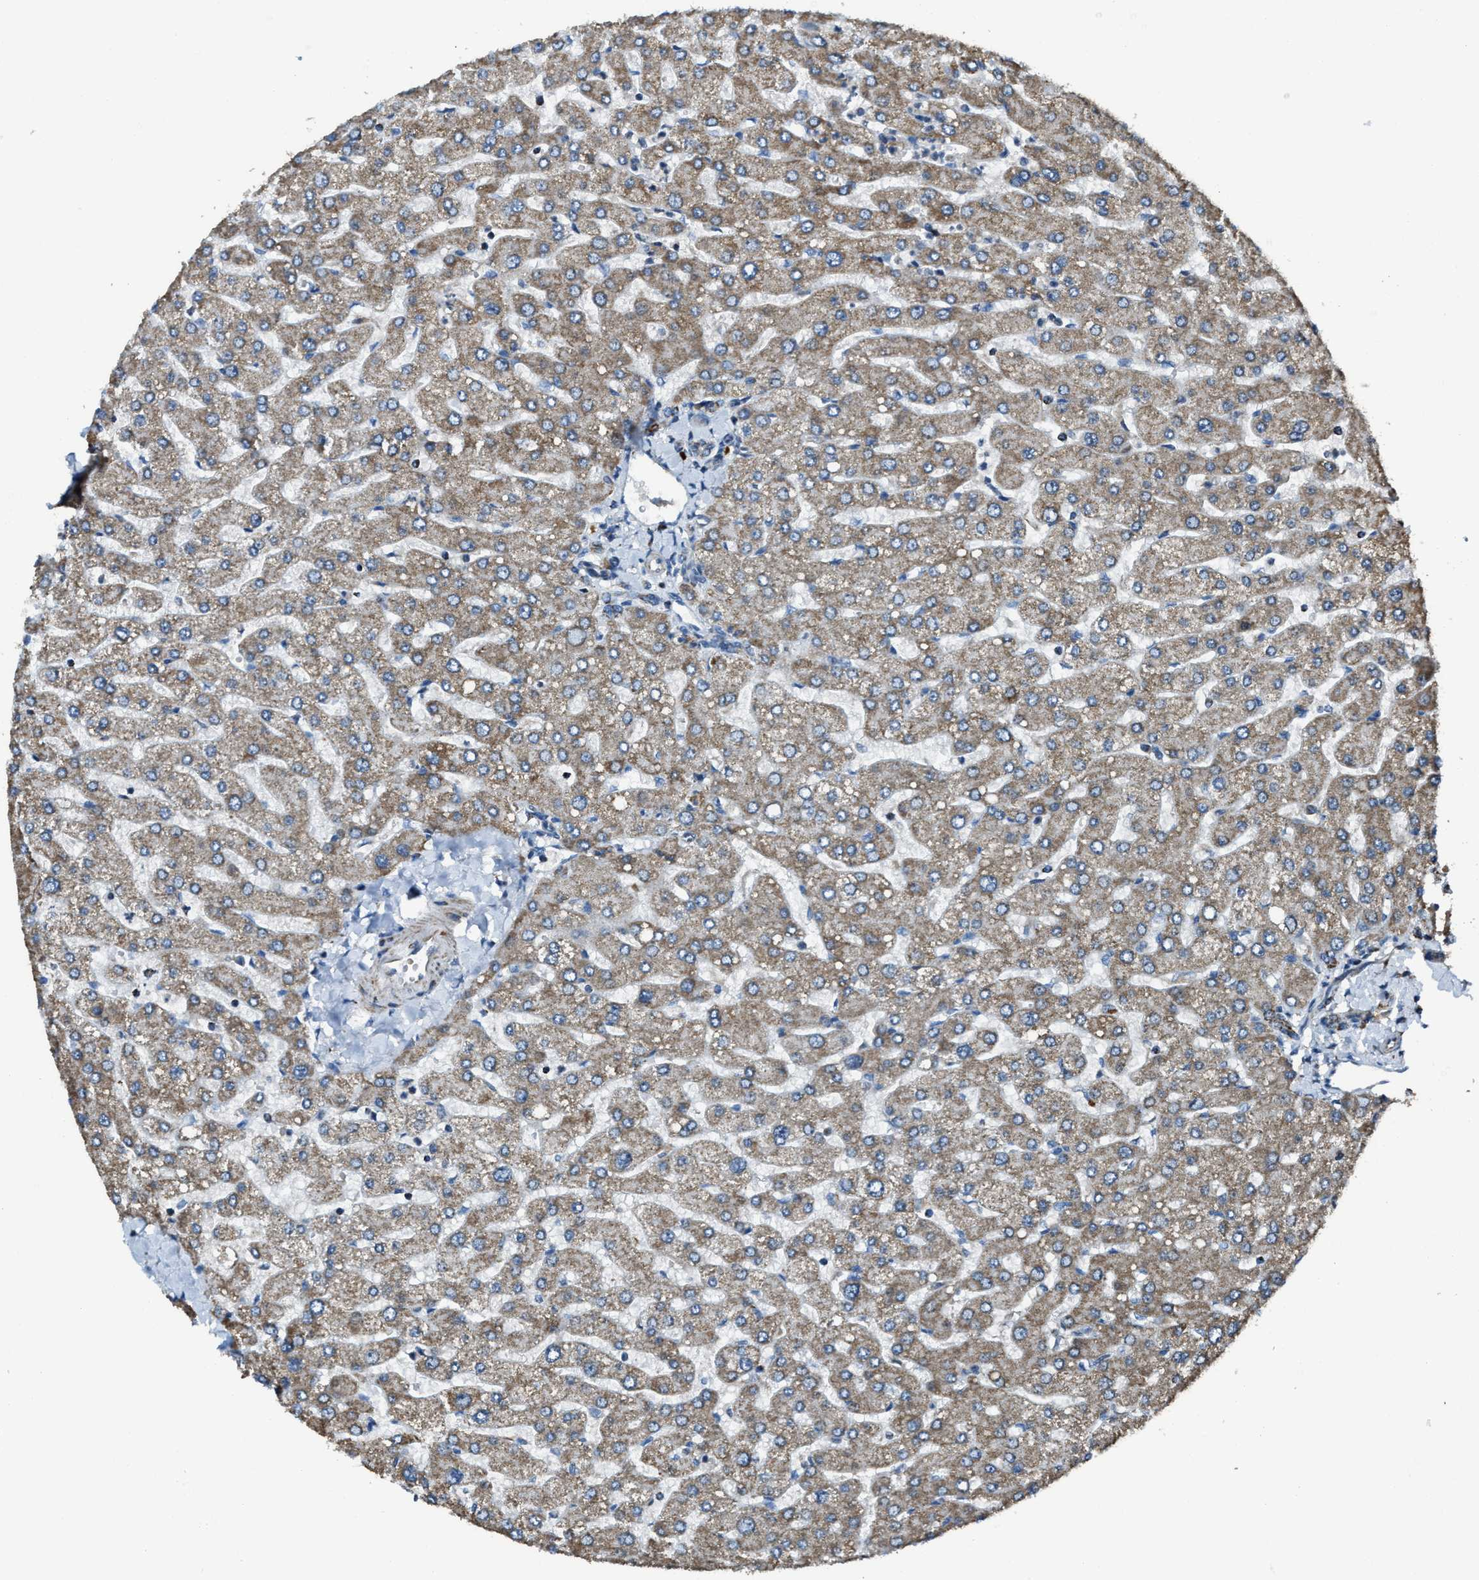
{"staining": {"intensity": "weak", "quantity": ">75%", "location": "cytoplasmic/membranous"}, "tissue": "liver", "cell_type": "Cholangiocytes", "image_type": "normal", "snomed": [{"axis": "morphology", "description": "Normal tissue, NOS"}, {"axis": "topography", "description": "Liver"}], "caption": "Immunohistochemical staining of benign human liver displays >75% levels of weak cytoplasmic/membranous protein staining in approximately >75% of cholangiocytes. (IHC, brightfield microscopy, high magnification).", "gene": "SLC25A11", "patient": {"sex": "male", "age": 55}}